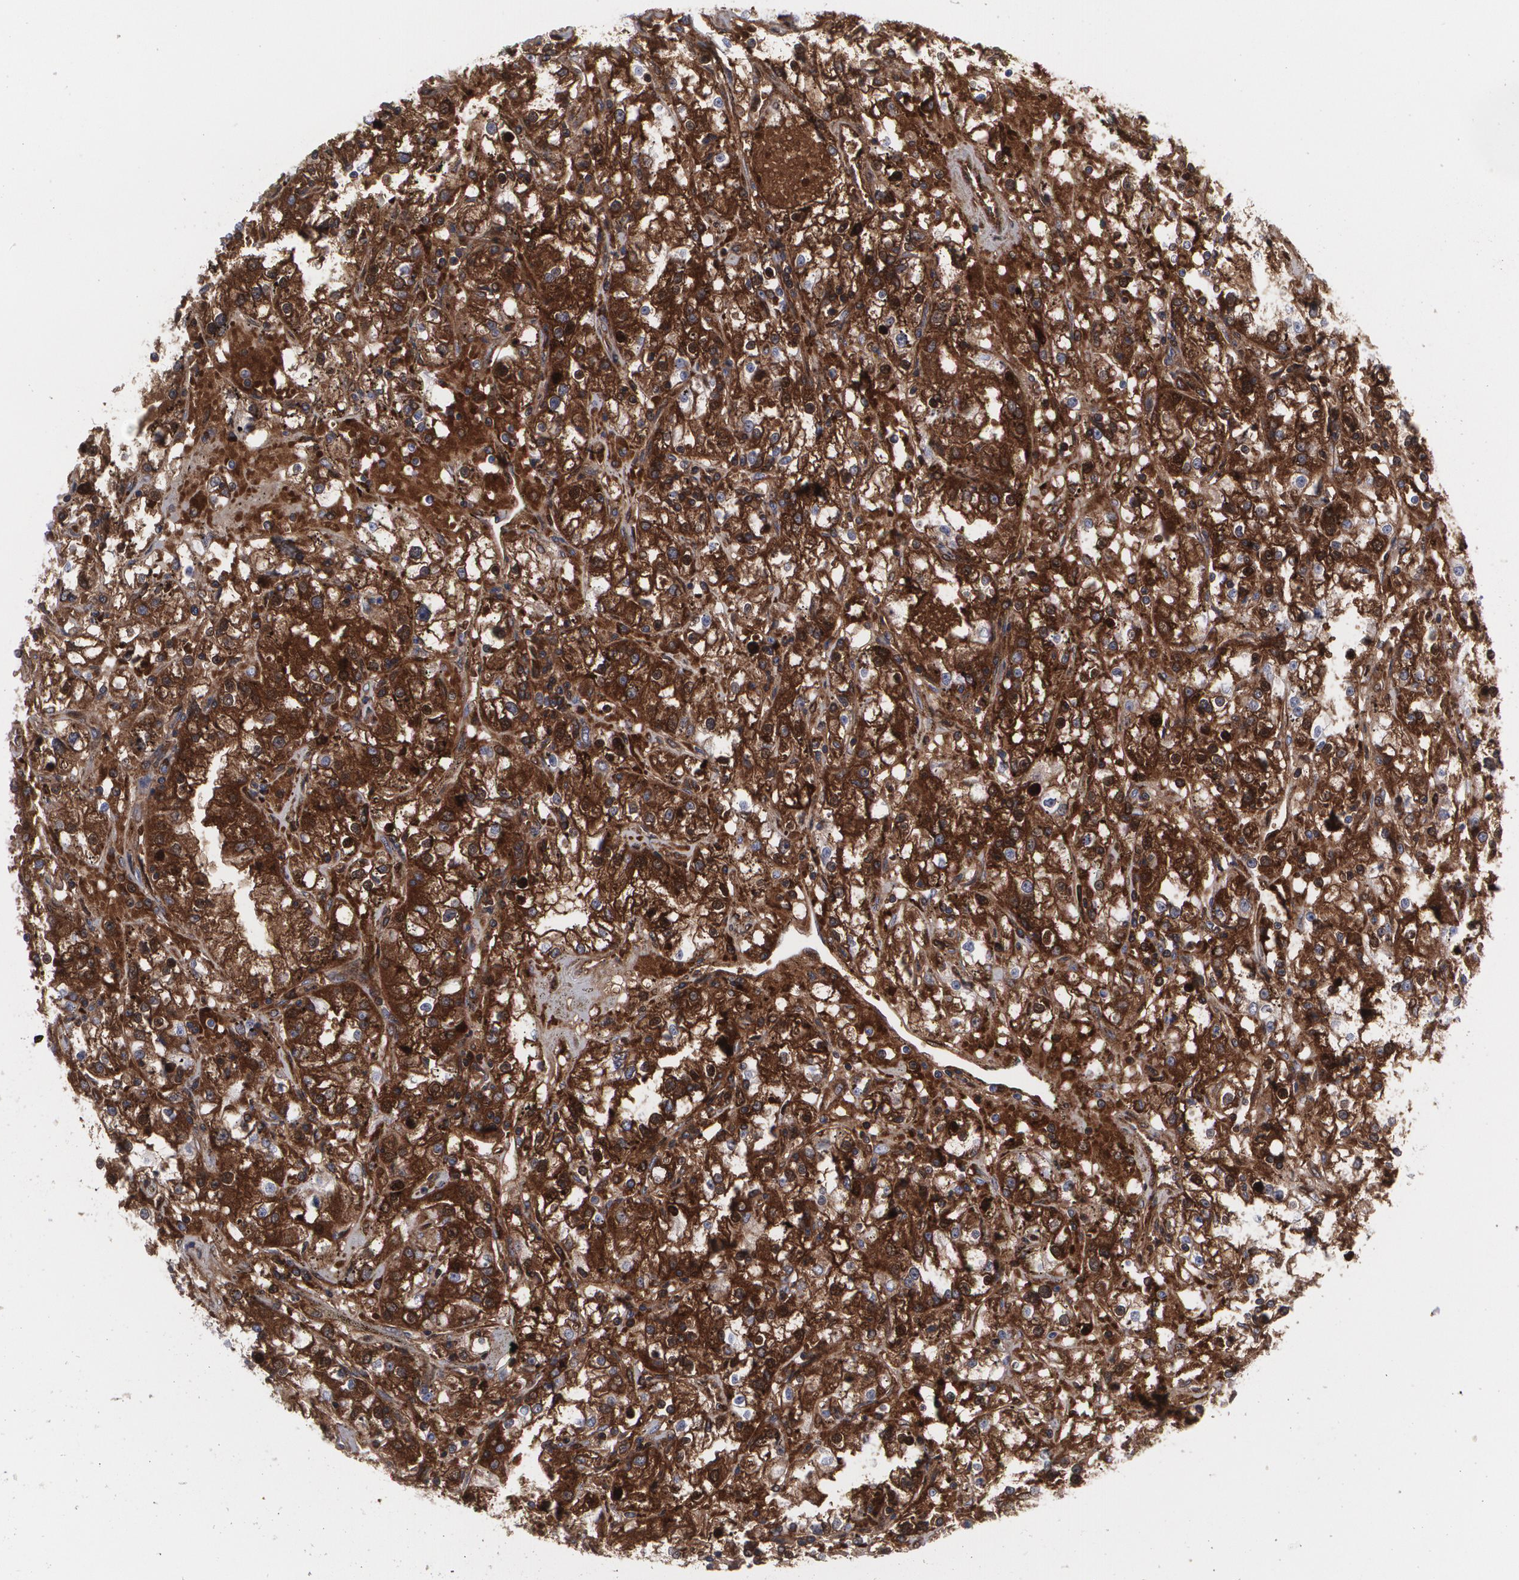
{"staining": {"intensity": "moderate", "quantity": ">75%", "location": "cytoplasmic/membranous"}, "tissue": "renal cancer", "cell_type": "Tumor cells", "image_type": "cancer", "snomed": [{"axis": "morphology", "description": "Adenocarcinoma, NOS"}, {"axis": "topography", "description": "Kidney"}], "caption": "This histopathology image shows immunohistochemistry staining of adenocarcinoma (renal), with medium moderate cytoplasmic/membranous expression in approximately >75% of tumor cells.", "gene": "LRG1", "patient": {"sex": "male", "age": 56}}